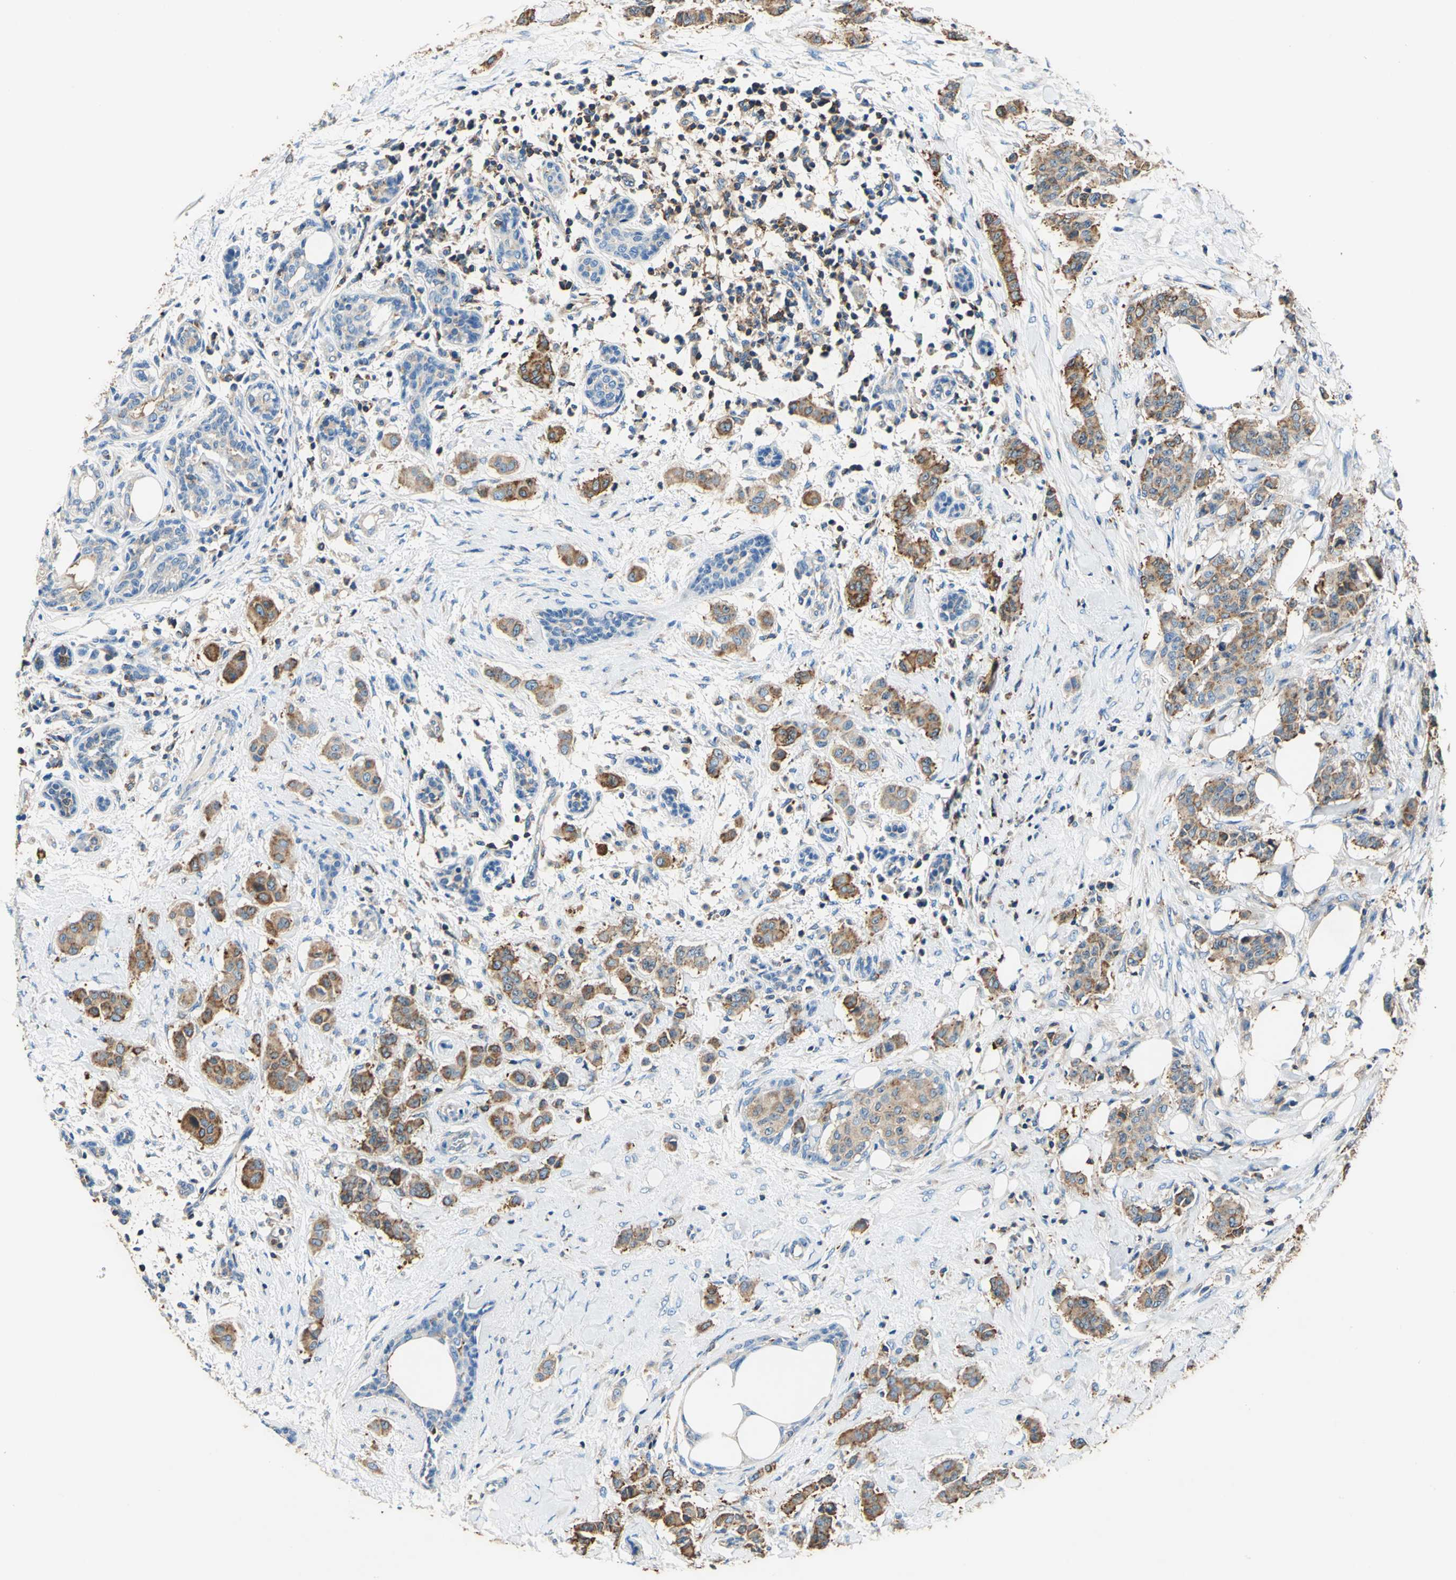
{"staining": {"intensity": "strong", "quantity": ">75%", "location": "cytoplasmic/membranous"}, "tissue": "breast cancer", "cell_type": "Tumor cells", "image_type": "cancer", "snomed": [{"axis": "morphology", "description": "Duct carcinoma"}, {"axis": "topography", "description": "Breast"}], "caption": "The immunohistochemical stain labels strong cytoplasmic/membranous expression in tumor cells of invasive ductal carcinoma (breast) tissue.", "gene": "SEPTIN6", "patient": {"sex": "female", "age": 40}}